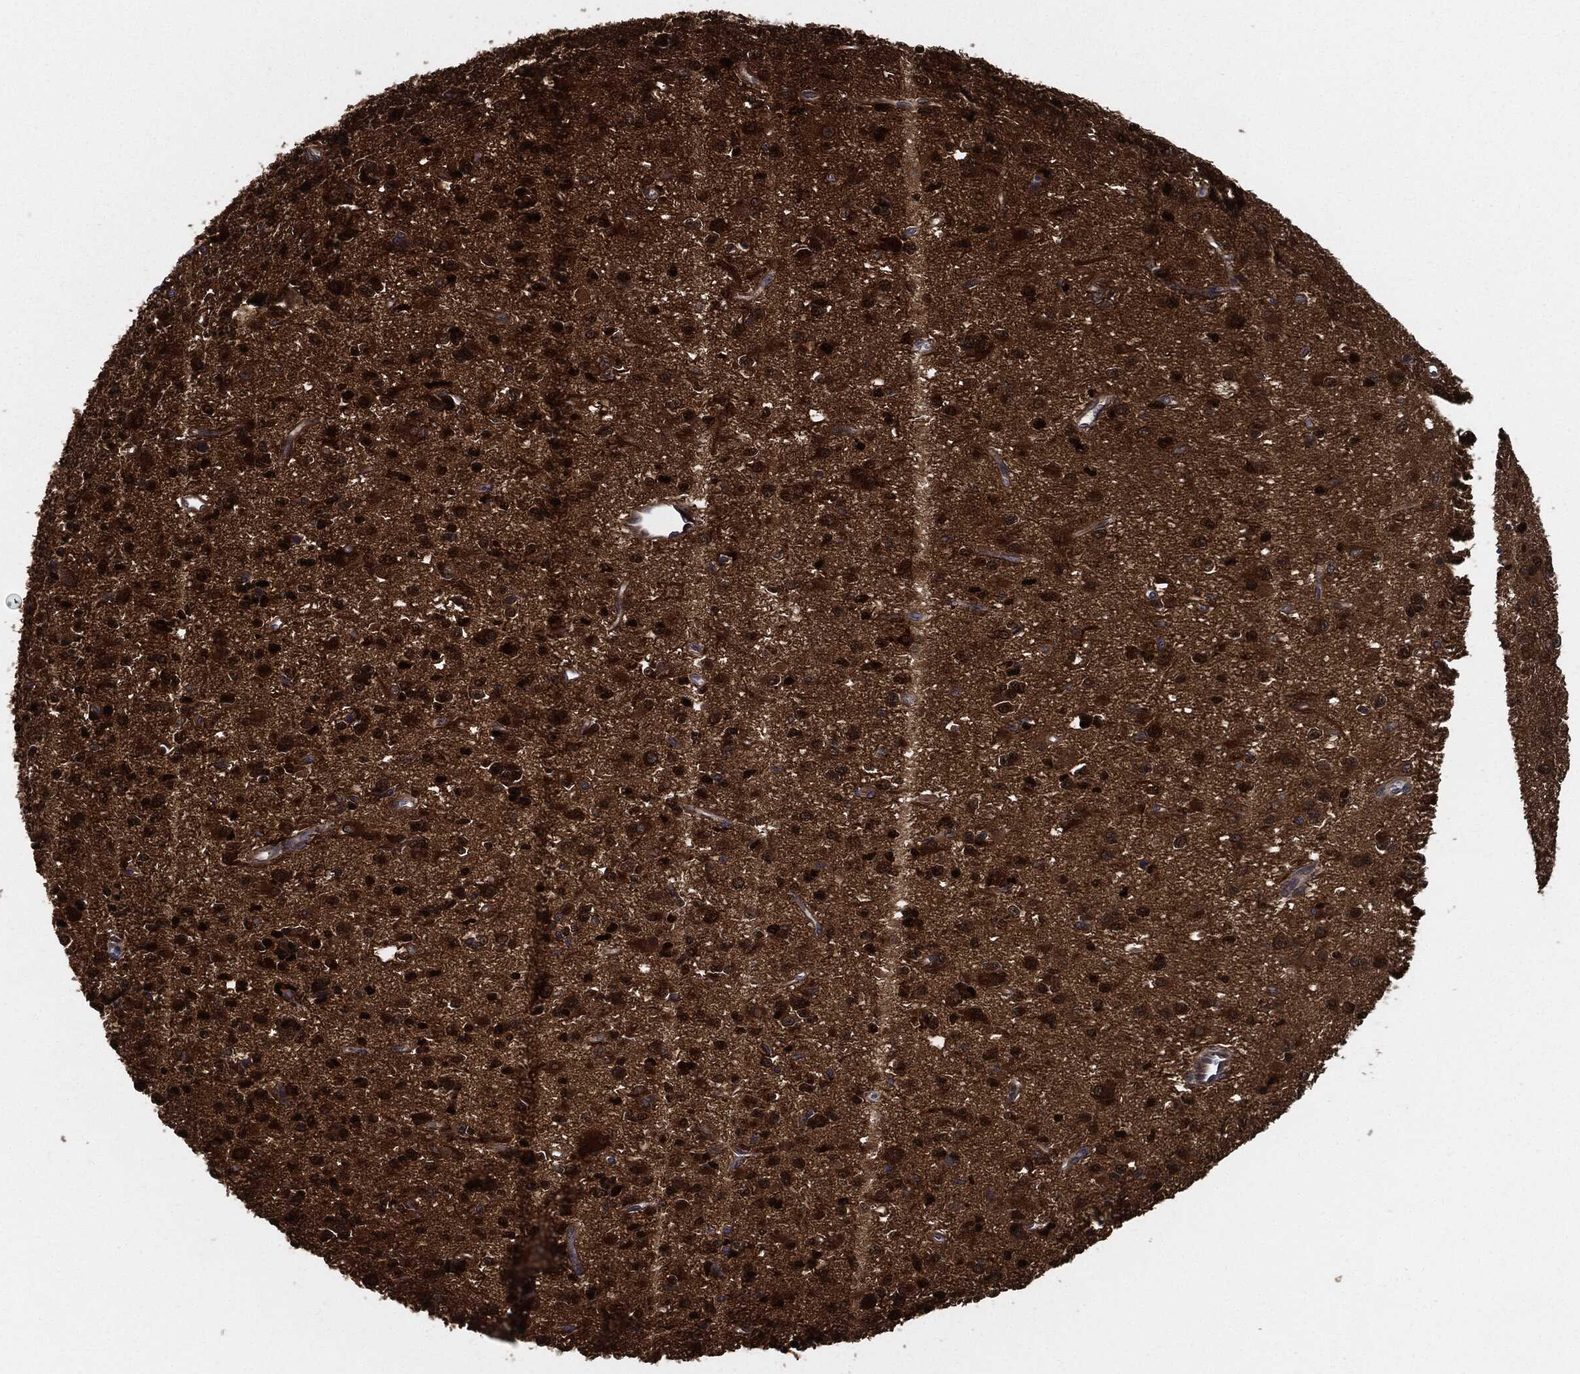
{"staining": {"intensity": "strong", "quantity": ">75%", "location": "cytoplasmic/membranous,nuclear"}, "tissue": "glioma", "cell_type": "Tumor cells", "image_type": "cancer", "snomed": [{"axis": "morphology", "description": "Glioma, malignant, Low grade"}, {"axis": "topography", "description": "Brain"}], "caption": "IHC (DAB (3,3'-diaminobenzidine)) staining of malignant glioma (low-grade) shows strong cytoplasmic/membranous and nuclear protein positivity in about >75% of tumor cells.", "gene": "PRDX2", "patient": {"sex": "female", "age": 45}}